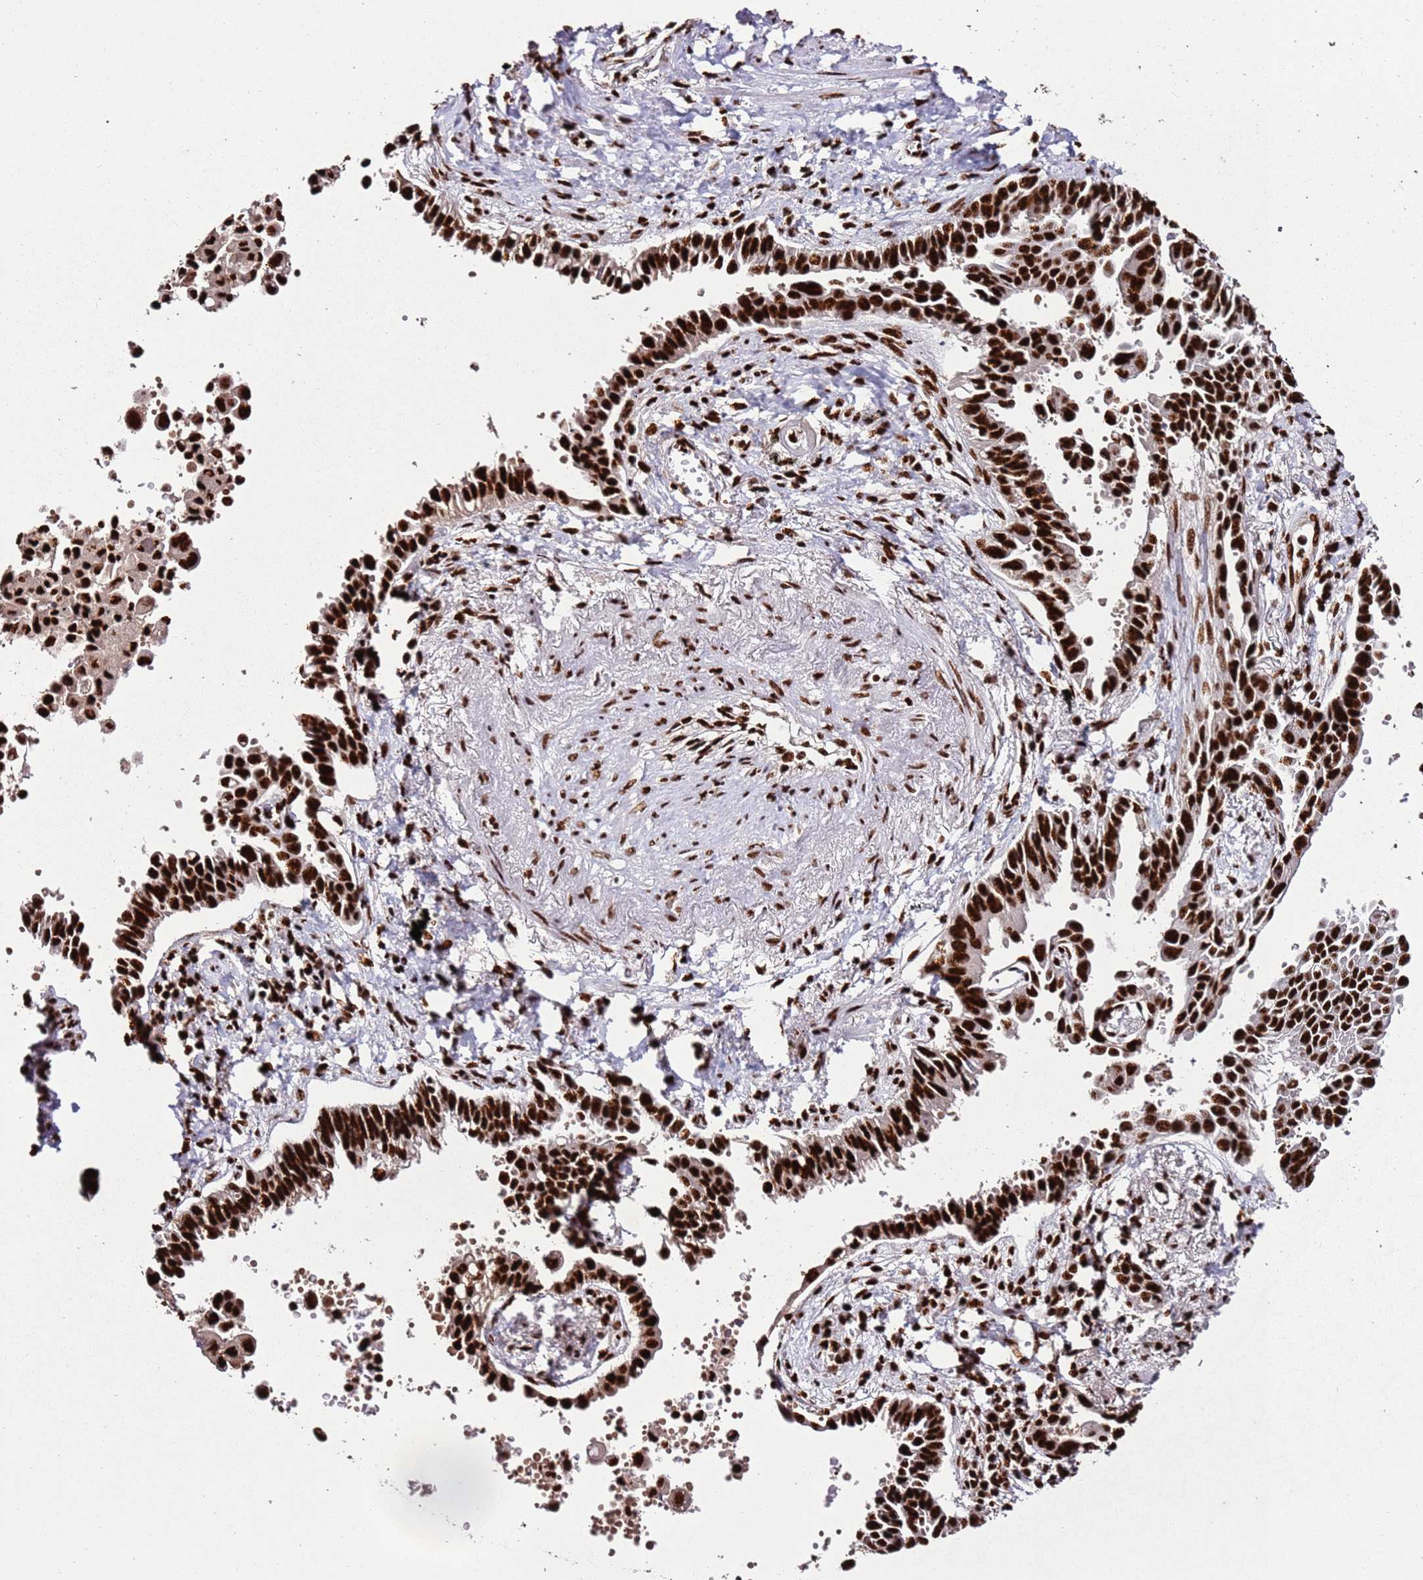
{"staining": {"intensity": "strong", "quantity": ">75%", "location": "nuclear"}, "tissue": "lung cancer", "cell_type": "Tumor cells", "image_type": "cancer", "snomed": [{"axis": "morphology", "description": "Adenocarcinoma, NOS"}, {"axis": "topography", "description": "Lung"}], "caption": "A brown stain labels strong nuclear positivity of a protein in adenocarcinoma (lung) tumor cells. (Brightfield microscopy of DAB IHC at high magnification).", "gene": "C6orf226", "patient": {"sex": "male", "age": 67}}